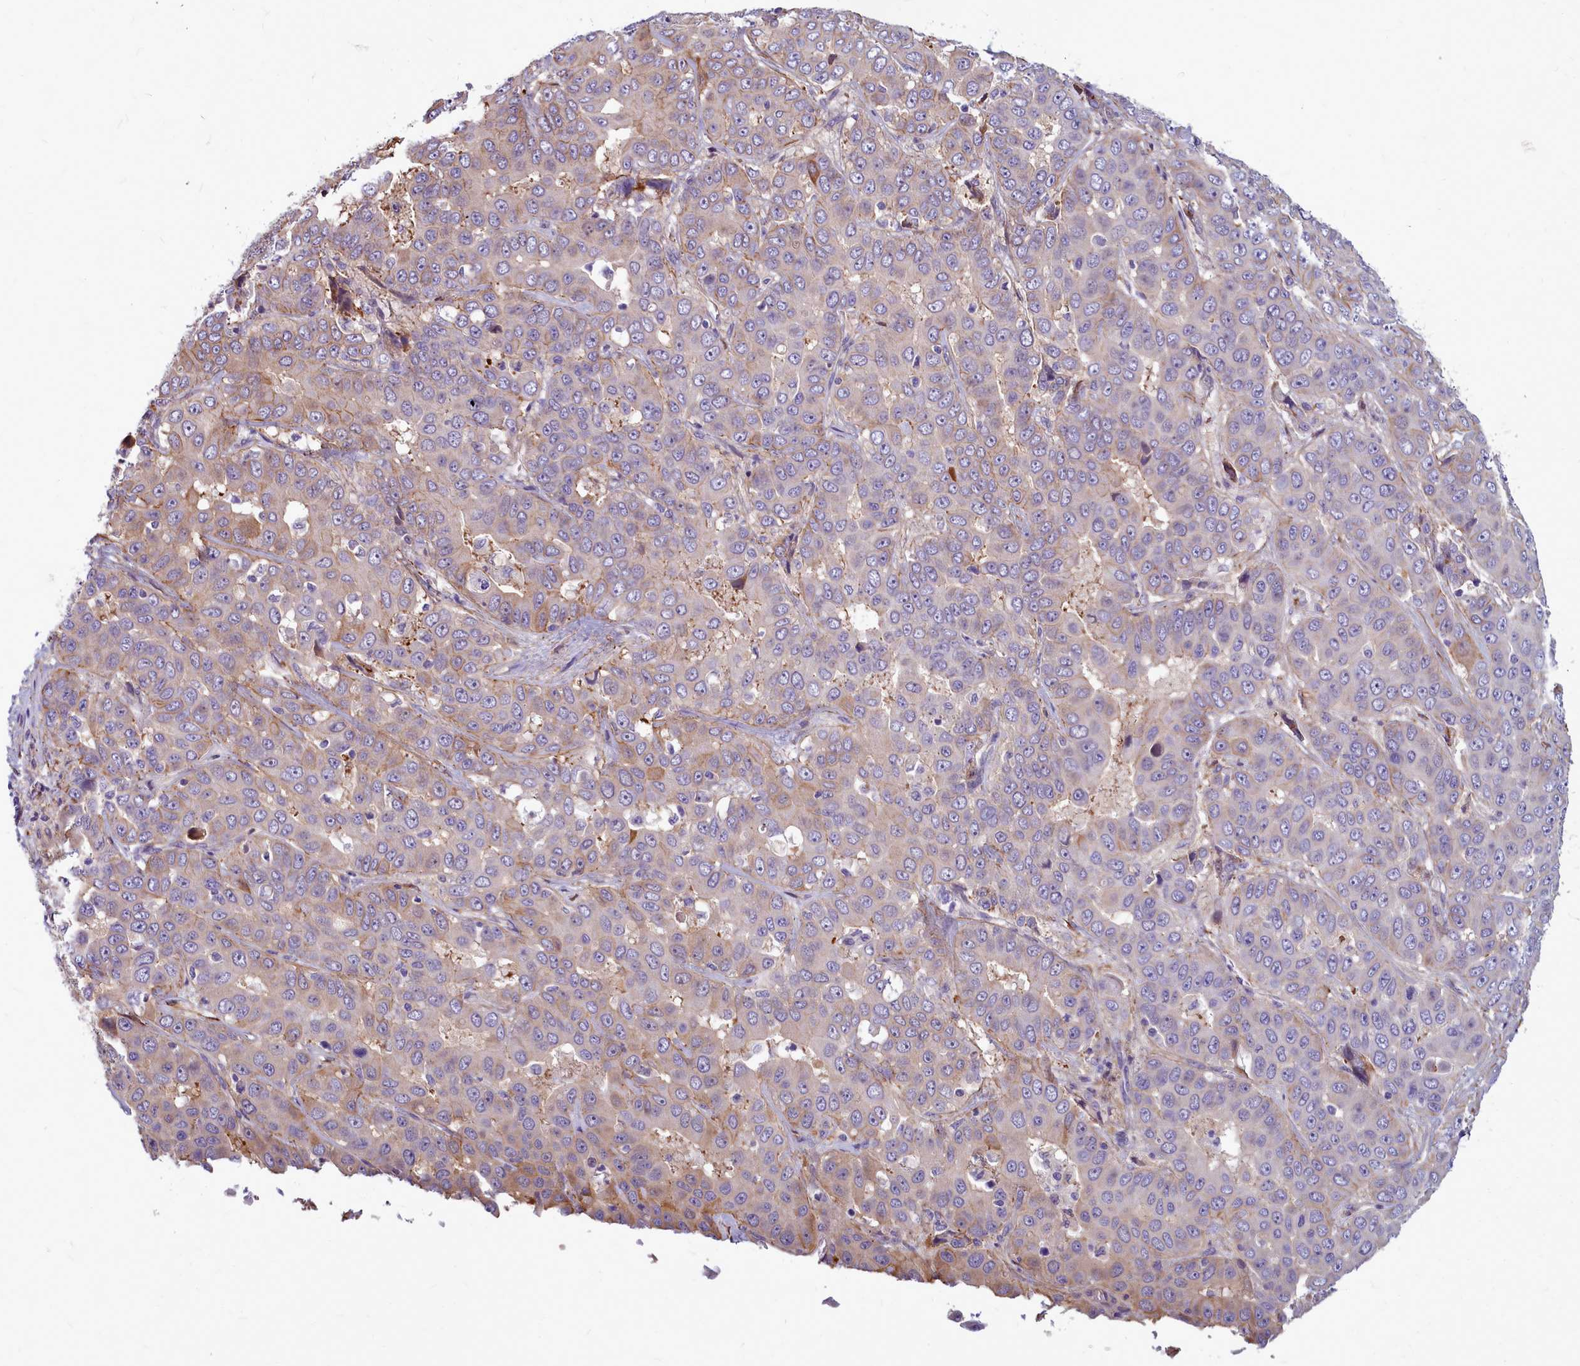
{"staining": {"intensity": "weak", "quantity": "<25%", "location": "cytoplasmic/membranous"}, "tissue": "liver cancer", "cell_type": "Tumor cells", "image_type": "cancer", "snomed": [{"axis": "morphology", "description": "Cholangiocarcinoma"}, {"axis": "topography", "description": "Liver"}], "caption": "Tumor cells are negative for protein expression in human liver cancer (cholangiocarcinoma).", "gene": "TTC5", "patient": {"sex": "female", "age": 52}}